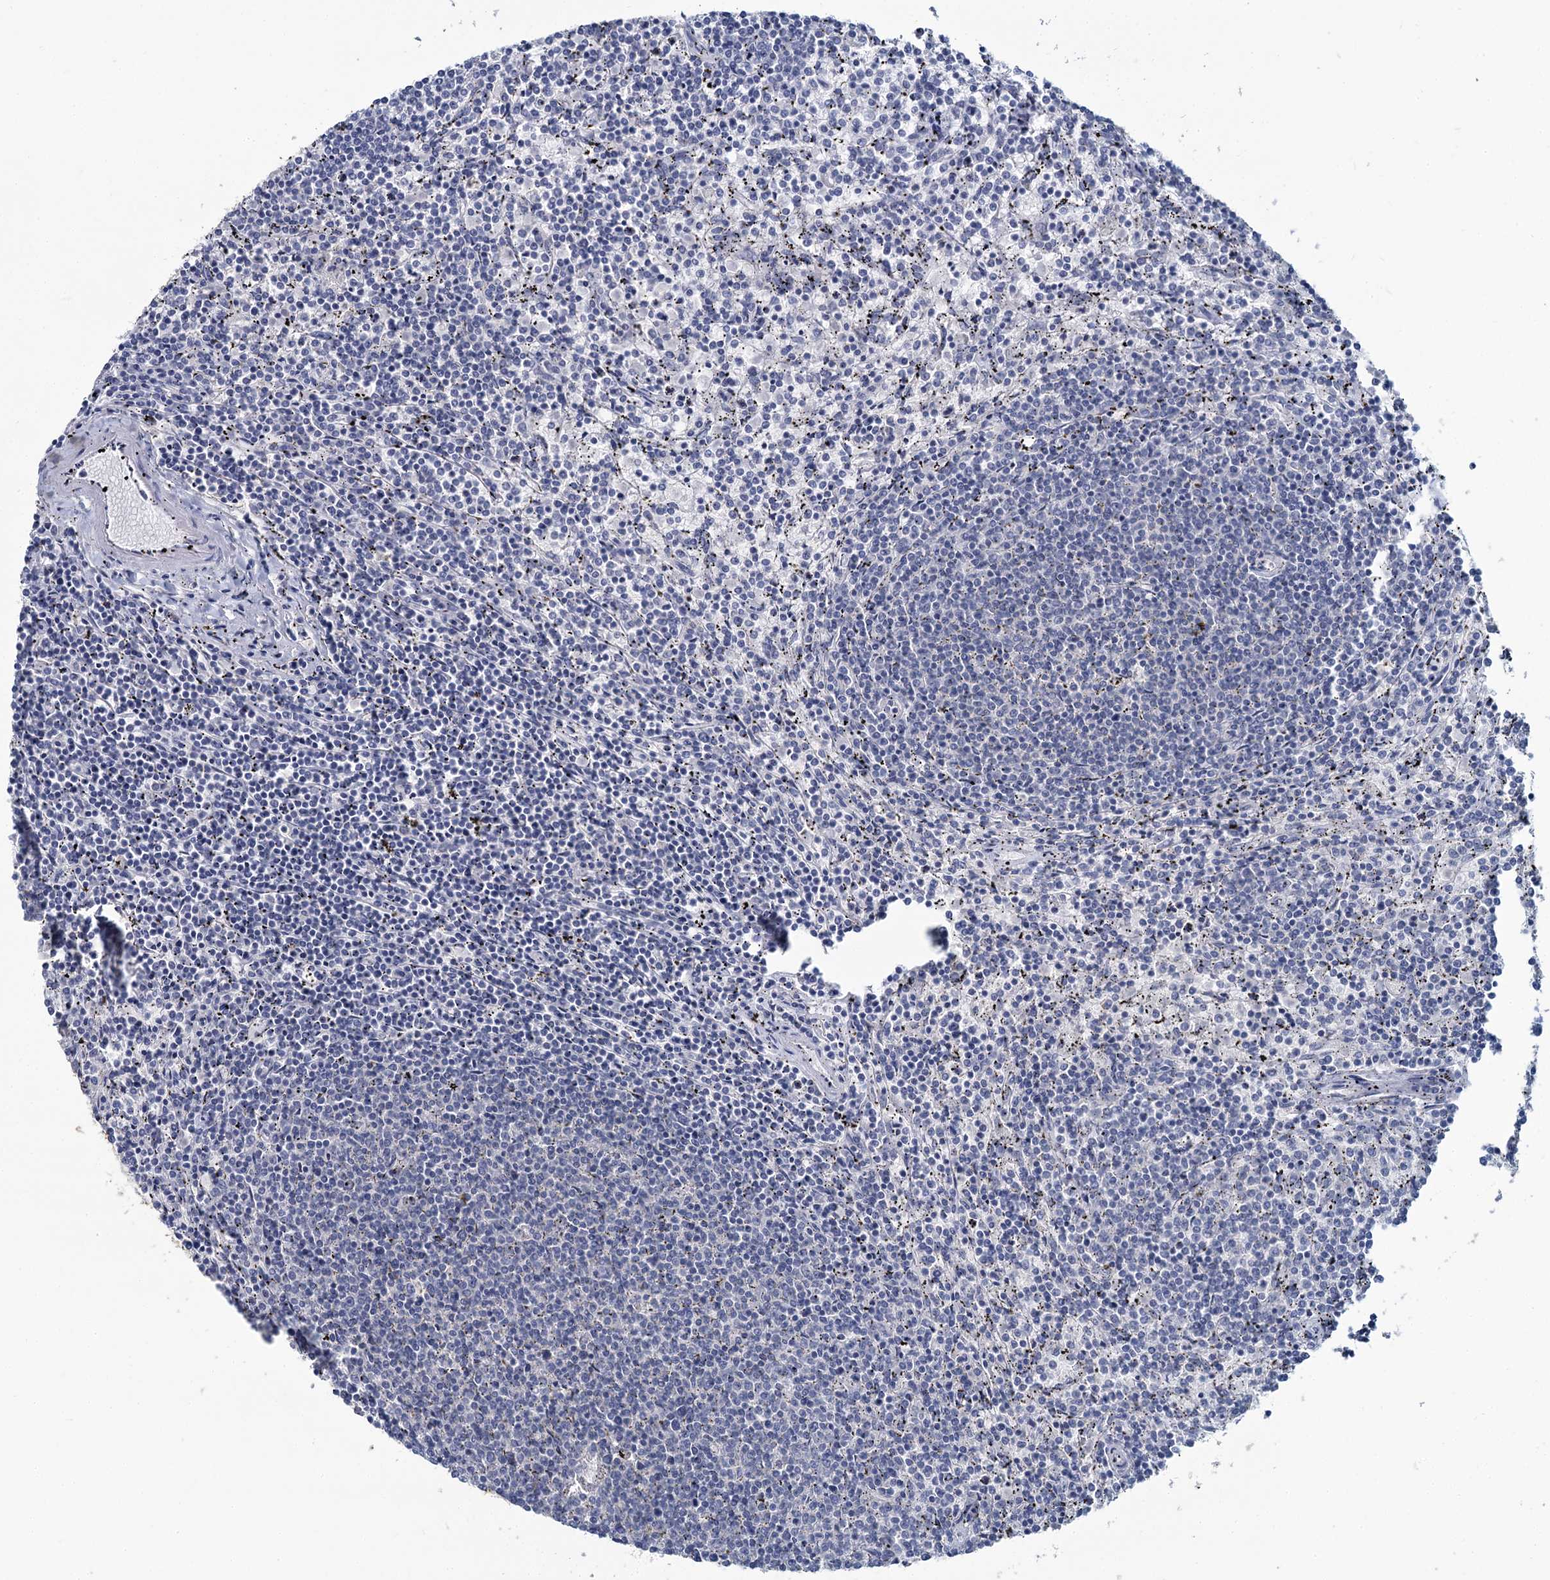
{"staining": {"intensity": "negative", "quantity": "none", "location": "none"}, "tissue": "lymphoma", "cell_type": "Tumor cells", "image_type": "cancer", "snomed": [{"axis": "morphology", "description": "Malignant lymphoma, non-Hodgkin's type, Low grade"}, {"axis": "topography", "description": "Spleen"}], "caption": "A histopathology image of human malignant lymphoma, non-Hodgkin's type (low-grade) is negative for staining in tumor cells. (Stains: DAB (3,3'-diaminobenzidine) IHC with hematoxylin counter stain, Microscopy: brightfield microscopy at high magnification).", "gene": "CHGA", "patient": {"sex": "female", "age": 50}}